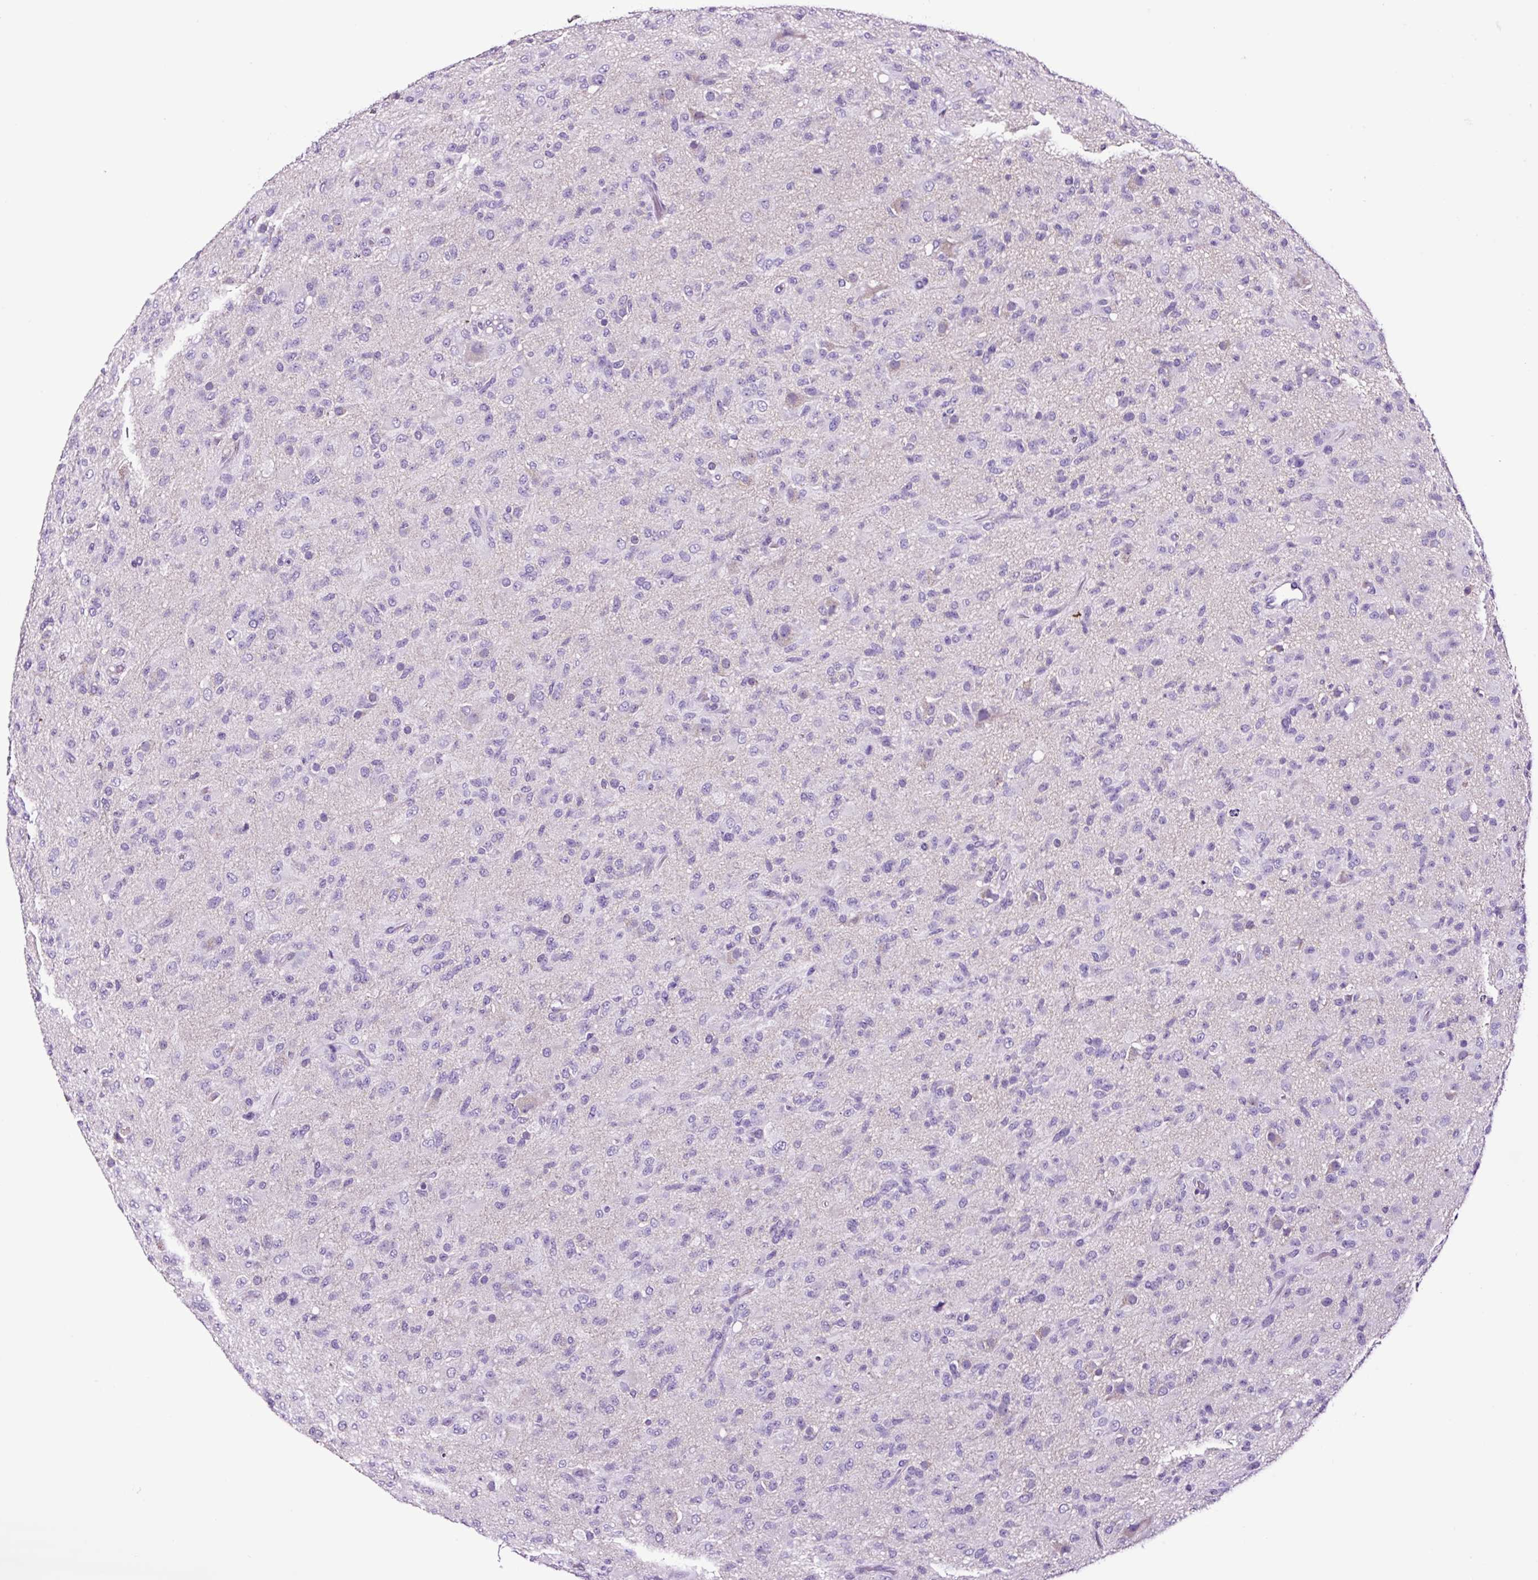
{"staining": {"intensity": "negative", "quantity": "none", "location": "none"}, "tissue": "glioma", "cell_type": "Tumor cells", "image_type": "cancer", "snomed": [{"axis": "morphology", "description": "Glioma, malignant, Low grade"}, {"axis": "topography", "description": "Brain"}], "caption": "Tumor cells are negative for brown protein staining in malignant glioma (low-grade).", "gene": "FBXL7", "patient": {"sex": "male", "age": 65}}